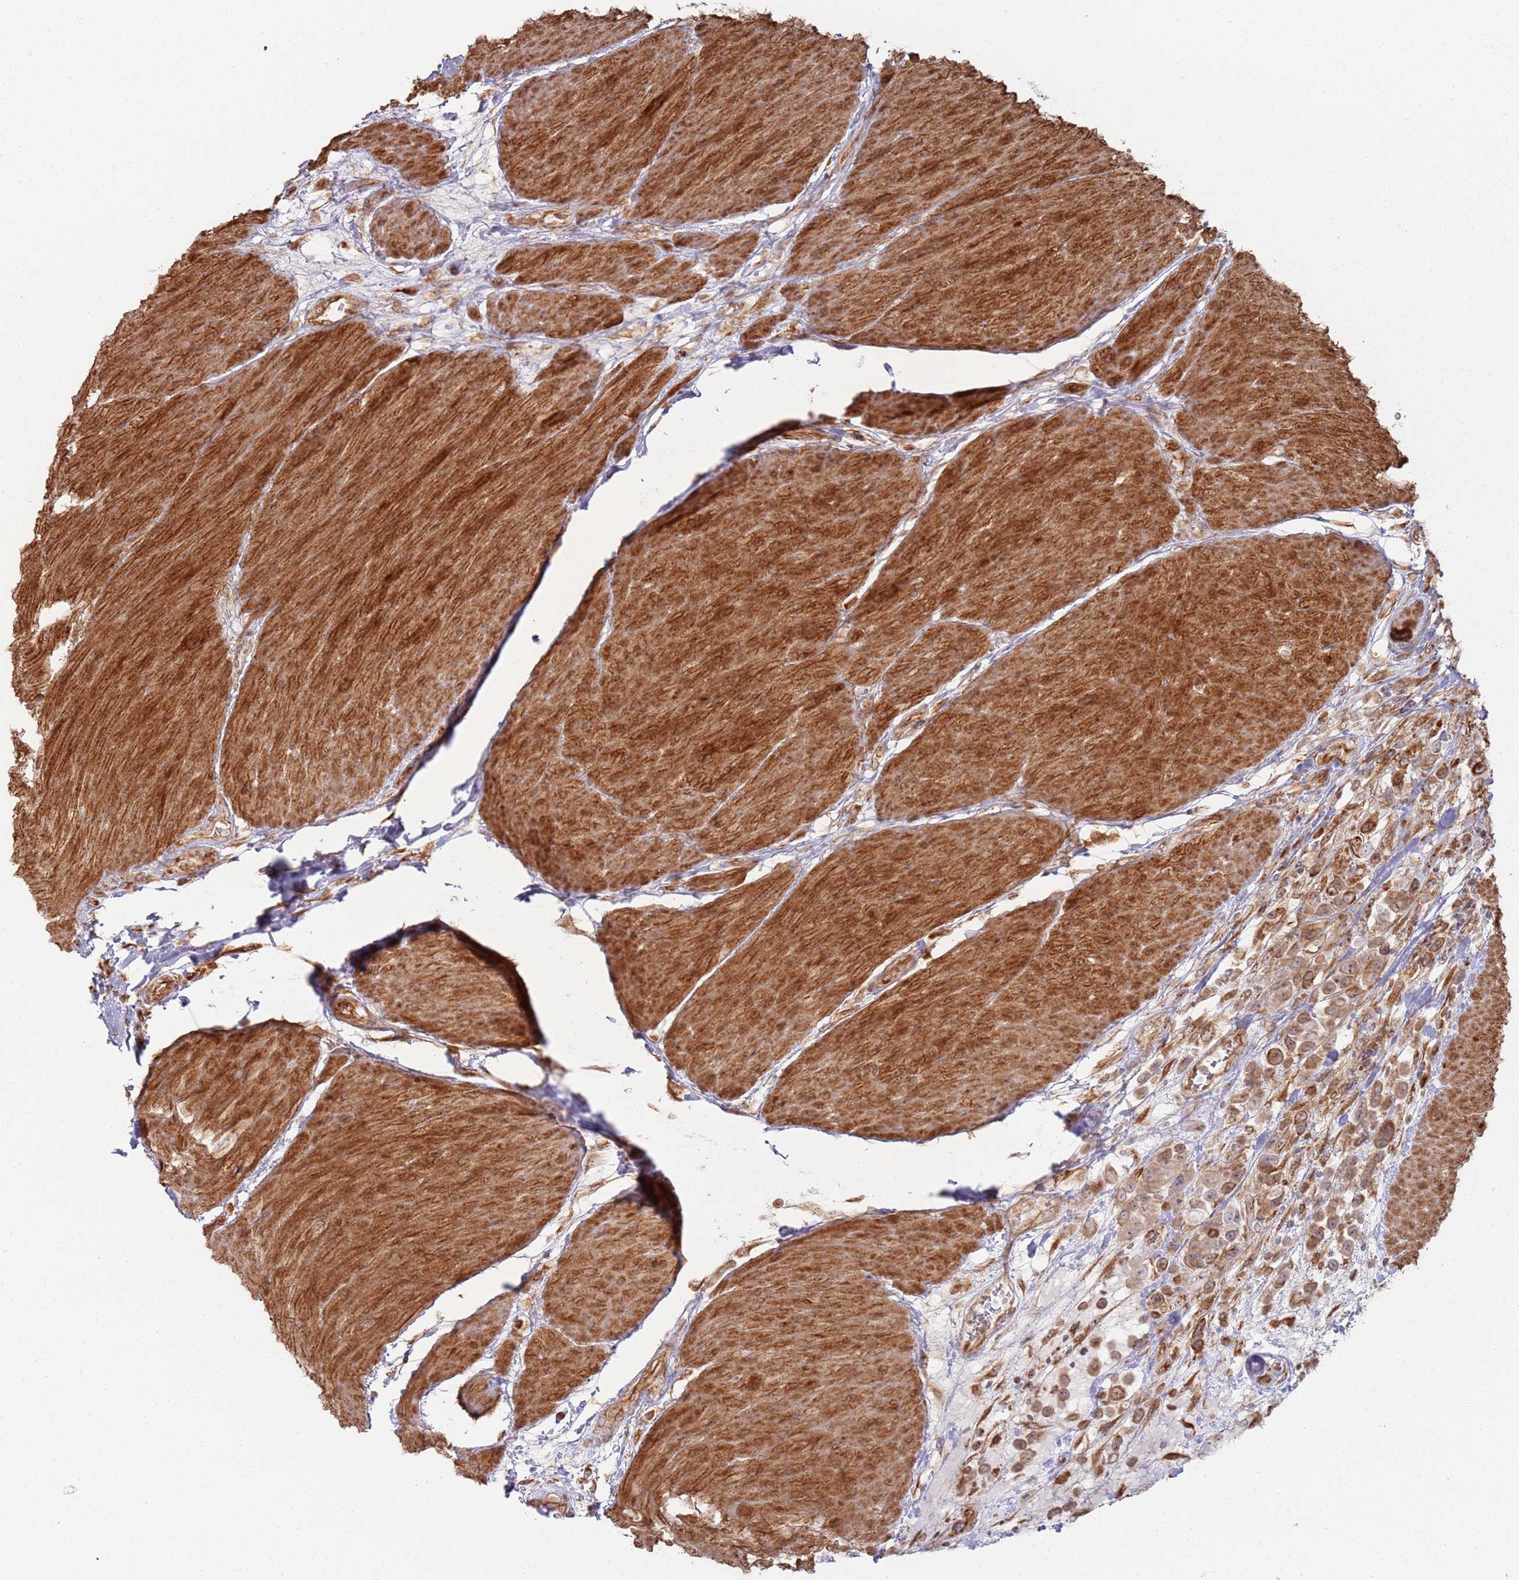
{"staining": {"intensity": "moderate", "quantity": ">75%", "location": "cytoplasmic/membranous,nuclear"}, "tissue": "urothelial cancer", "cell_type": "Tumor cells", "image_type": "cancer", "snomed": [{"axis": "morphology", "description": "Urothelial carcinoma, High grade"}, {"axis": "topography", "description": "Urinary bladder"}], "caption": "The photomicrograph shows immunohistochemical staining of urothelial cancer. There is moderate cytoplasmic/membranous and nuclear expression is seen in approximately >75% of tumor cells.", "gene": "PHF21A", "patient": {"sex": "male", "age": 50}}